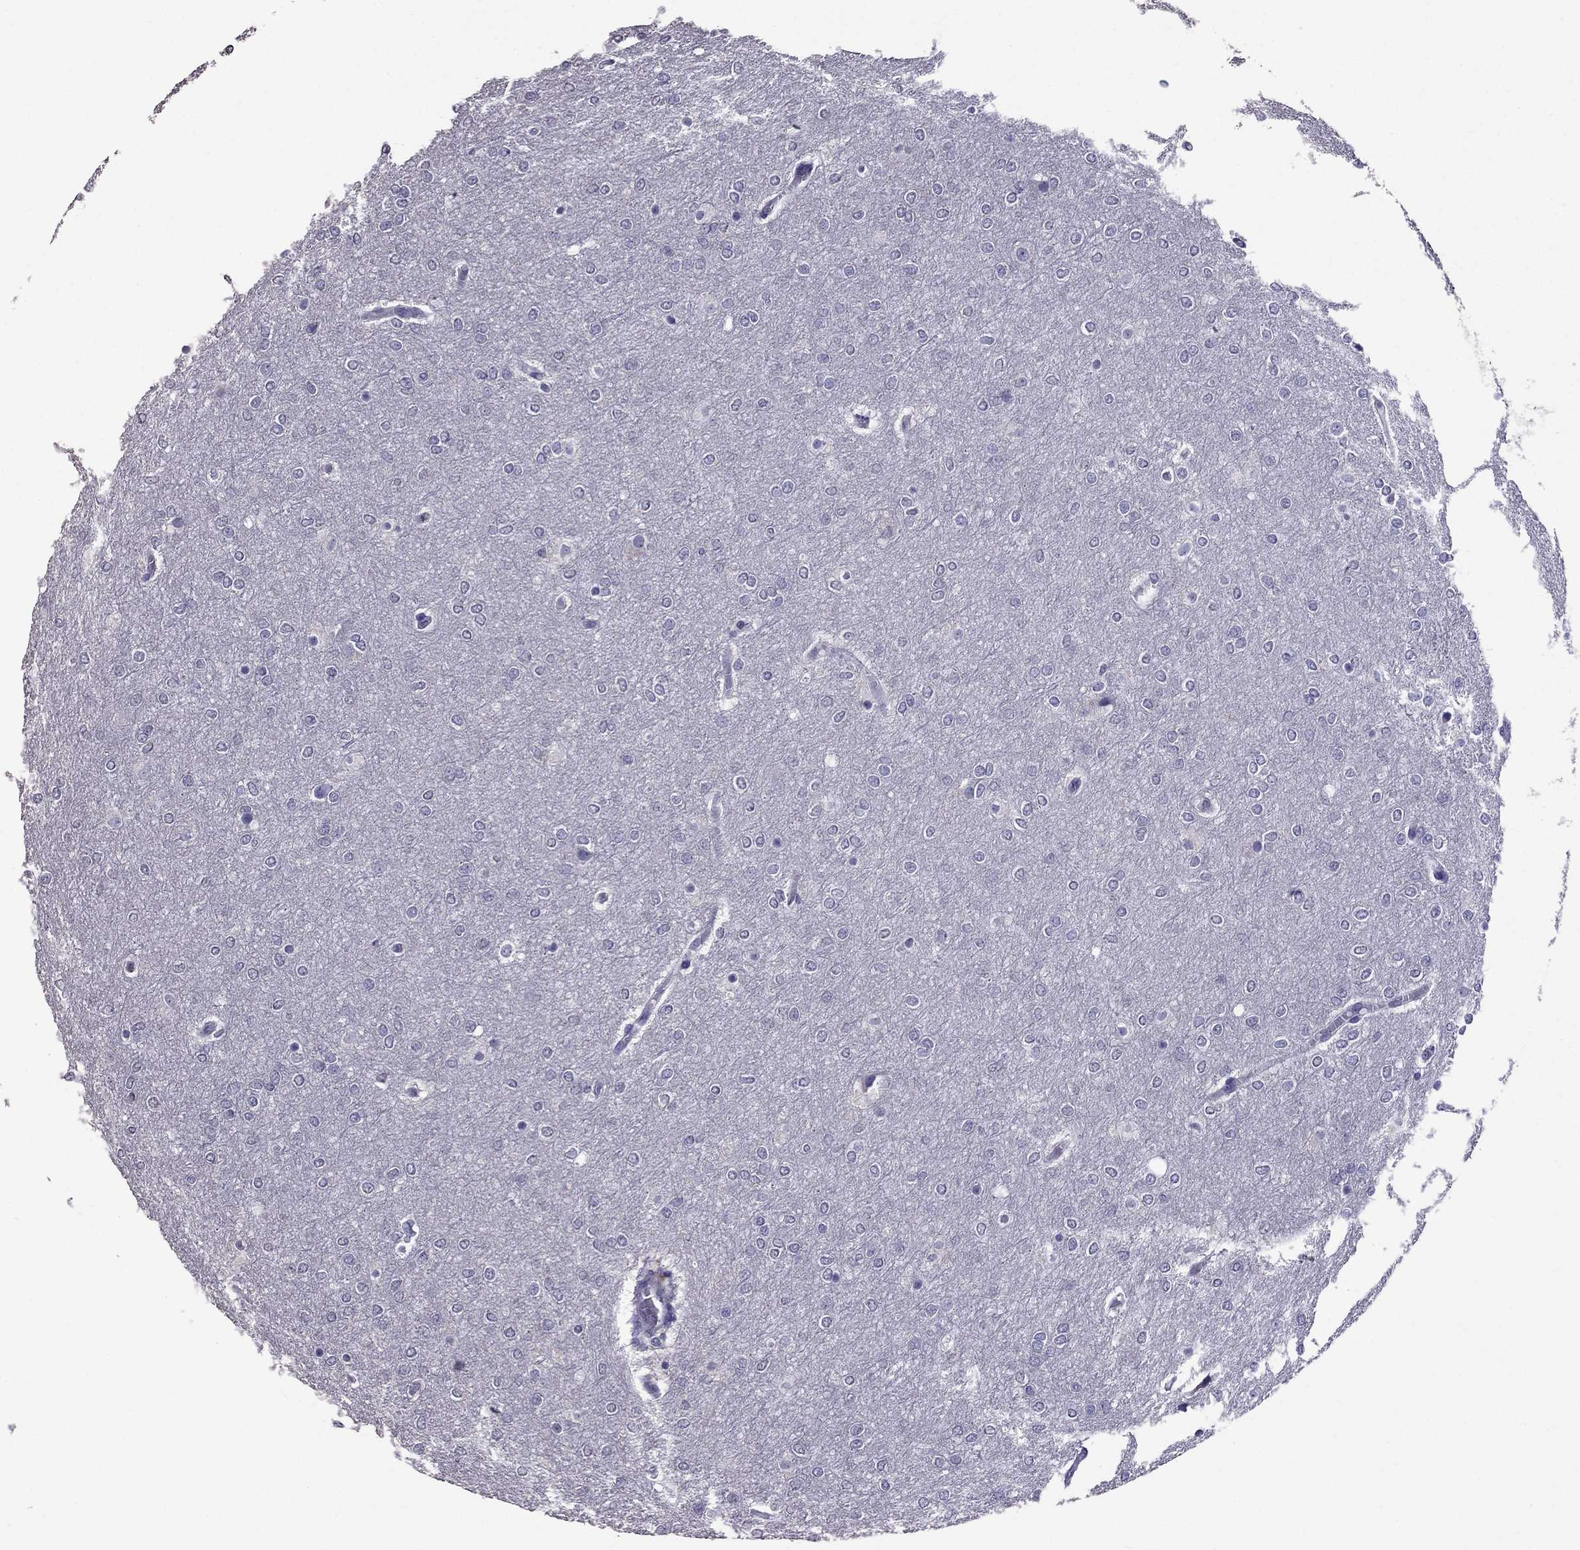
{"staining": {"intensity": "negative", "quantity": "none", "location": "none"}, "tissue": "glioma", "cell_type": "Tumor cells", "image_type": "cancer", "snomed": [{"axis": "morphology", "description": "Glioma, malignant, High grade"}, {"axis": "topography", "description": "Brain"}], "caption": "IHC histopathology image of malignant glioma (high-grade) stained for a protein (brown), which shows no expression in tumor cells.", "gene": "OXCT2", "patient": {"sex": "female", "age": 61}}